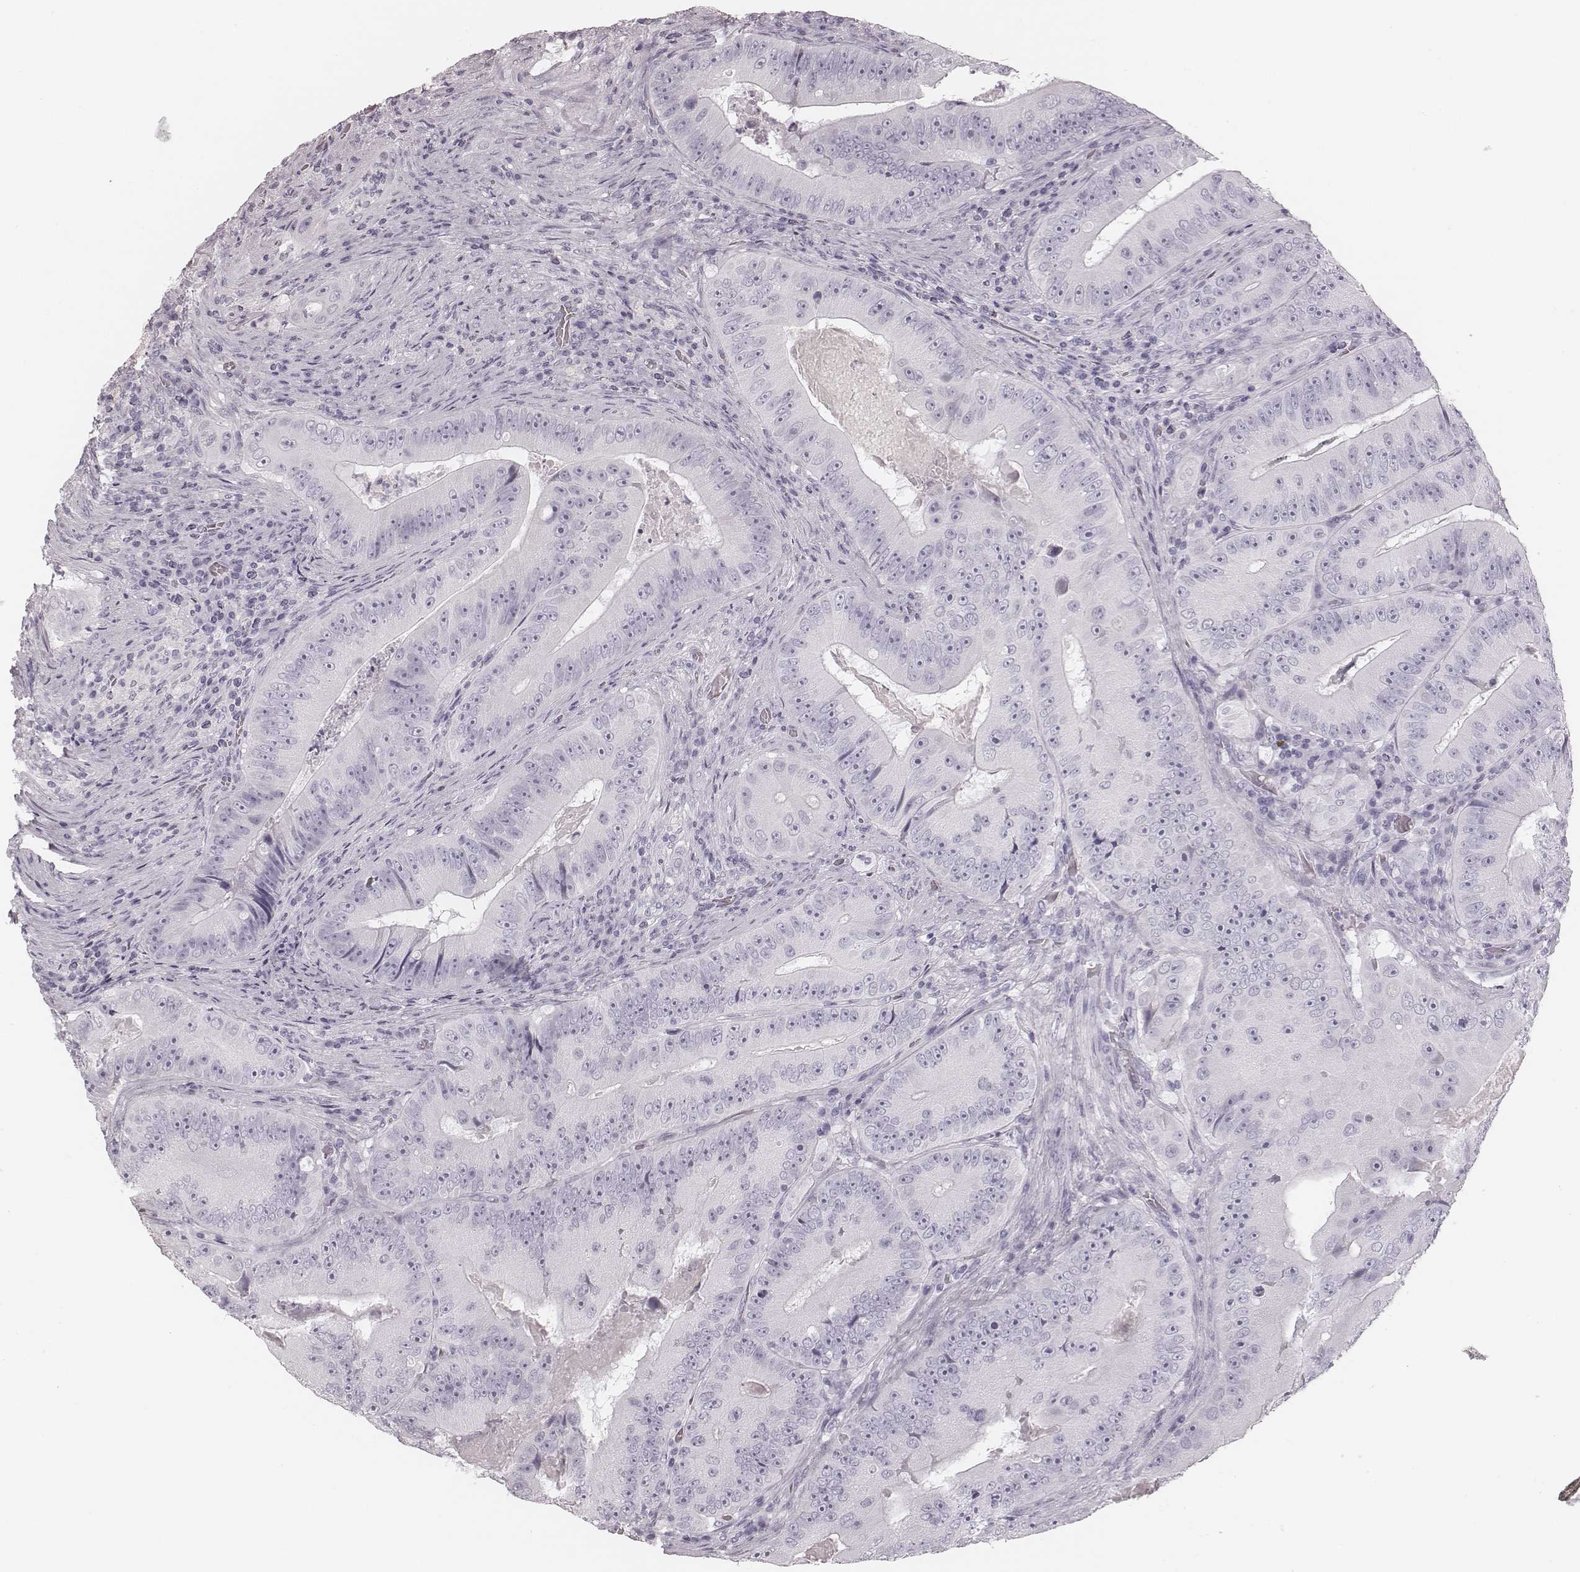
{"staining": {"intensity": "negative", "quantity": "none", "location": "none"}, "tissue": "colorectal cancer", "cell_type": "Tumor cells", "image_type": "cancer", "snomed": [{"axis": "morphology", "description": "Adenocarcinoma, NOS"}, {"axis": "topography", "description": "Colon"}], "caption": "Colorectal adenocarcinoma was stained to show a protein in brown. There is no significant expression in tumor cells.", "gene": "MSX1", "patient": {"sex": "female", "age": 86}}